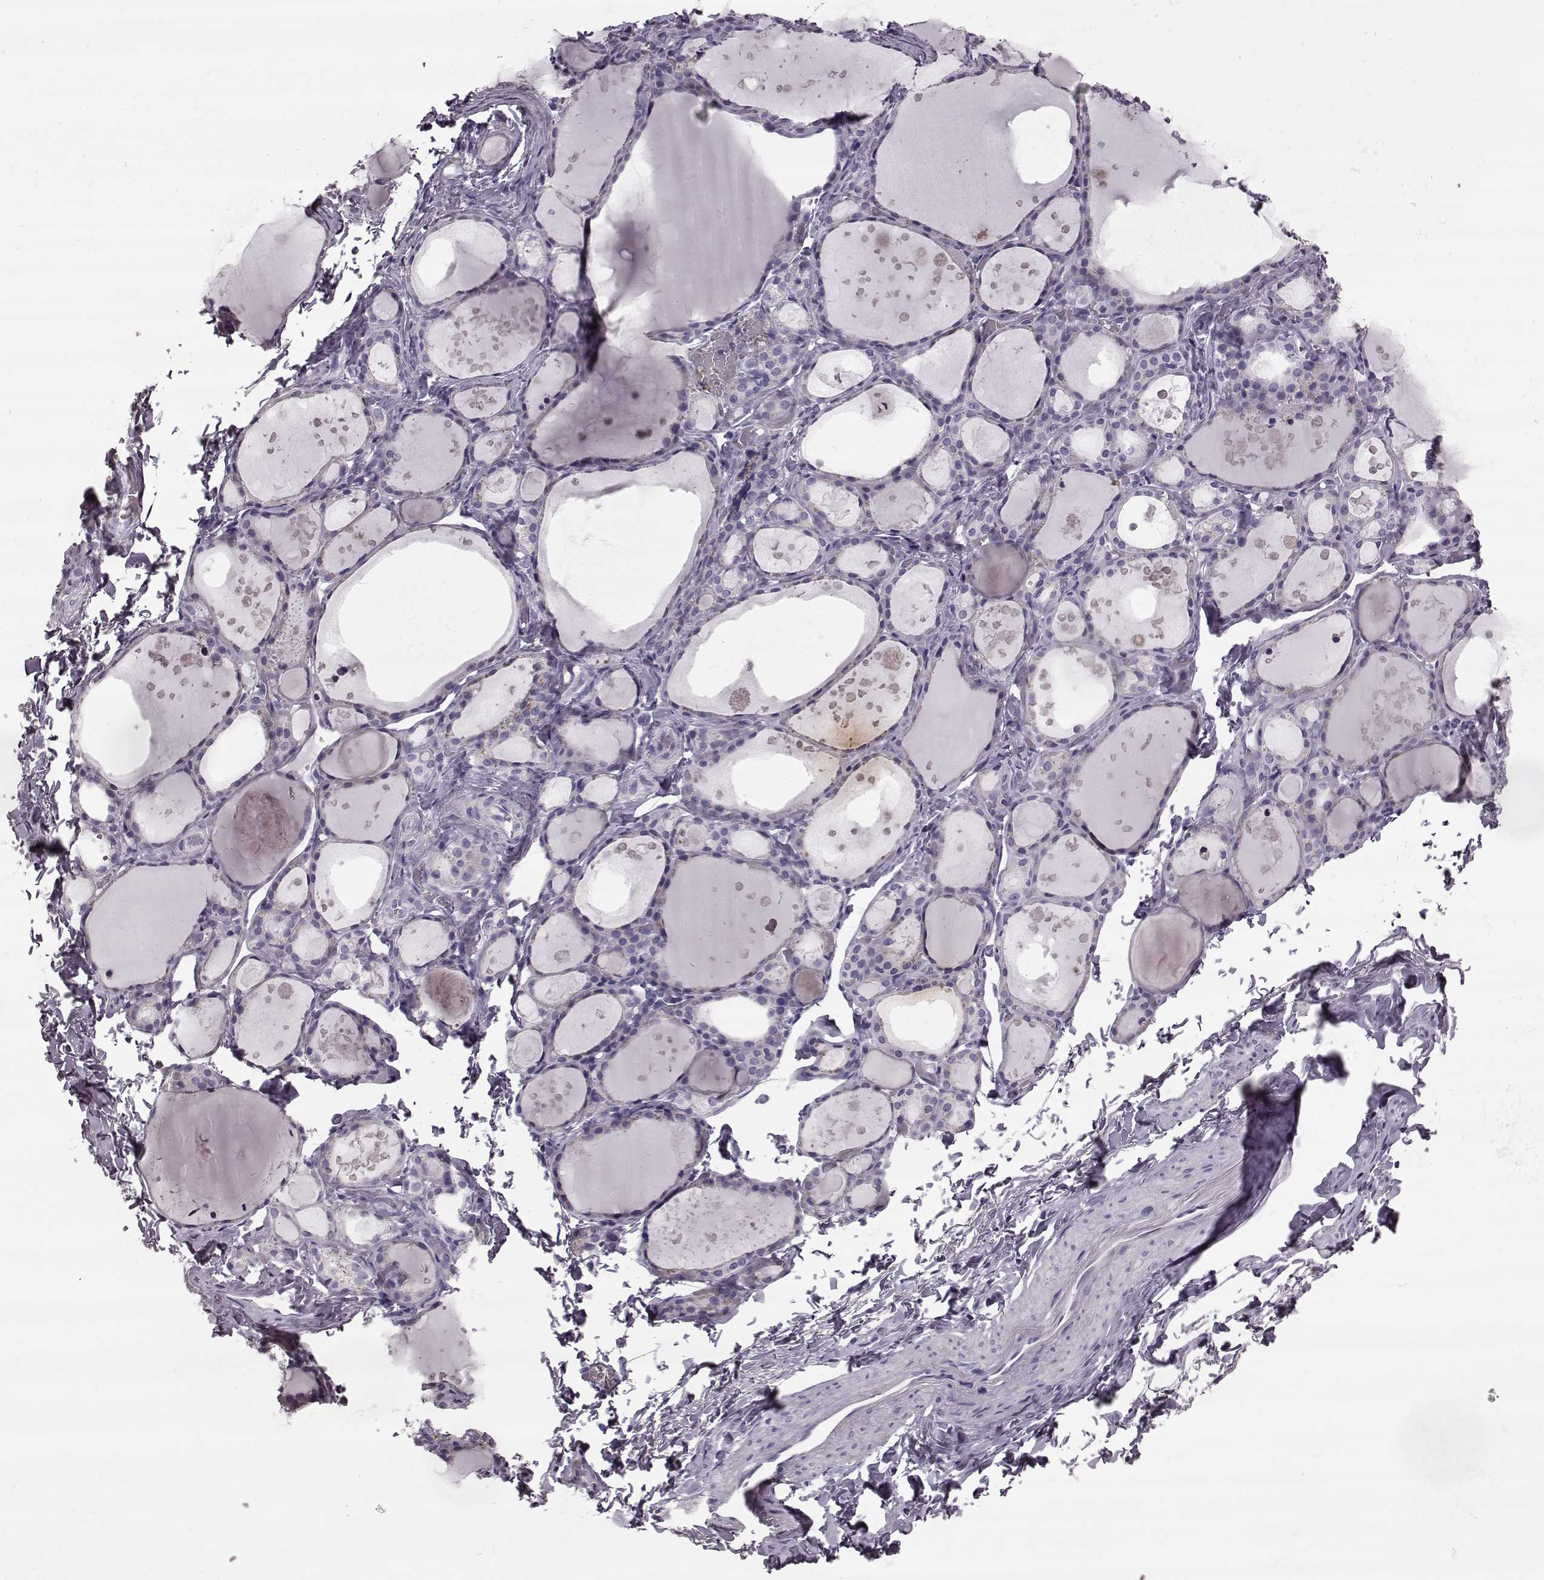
{"staining": {"intensity": "negative", "quantity": "none", "location": "none"}, "tissue": "thyroid gland", "cell_type": "Glandular cells", "image_type": "normal", "snomed": [{"axis": "morphology", "description": "Normal tissue, NOS"}, {"axis": "topography", "description": "Thyroid gland"}], "caption": "A histopathology image of thyroid gland stained for a protein exhibits no brown staining in glandular cells.", "gene": "ODAD4", "patient": {"sex": "male", "age": 68}}